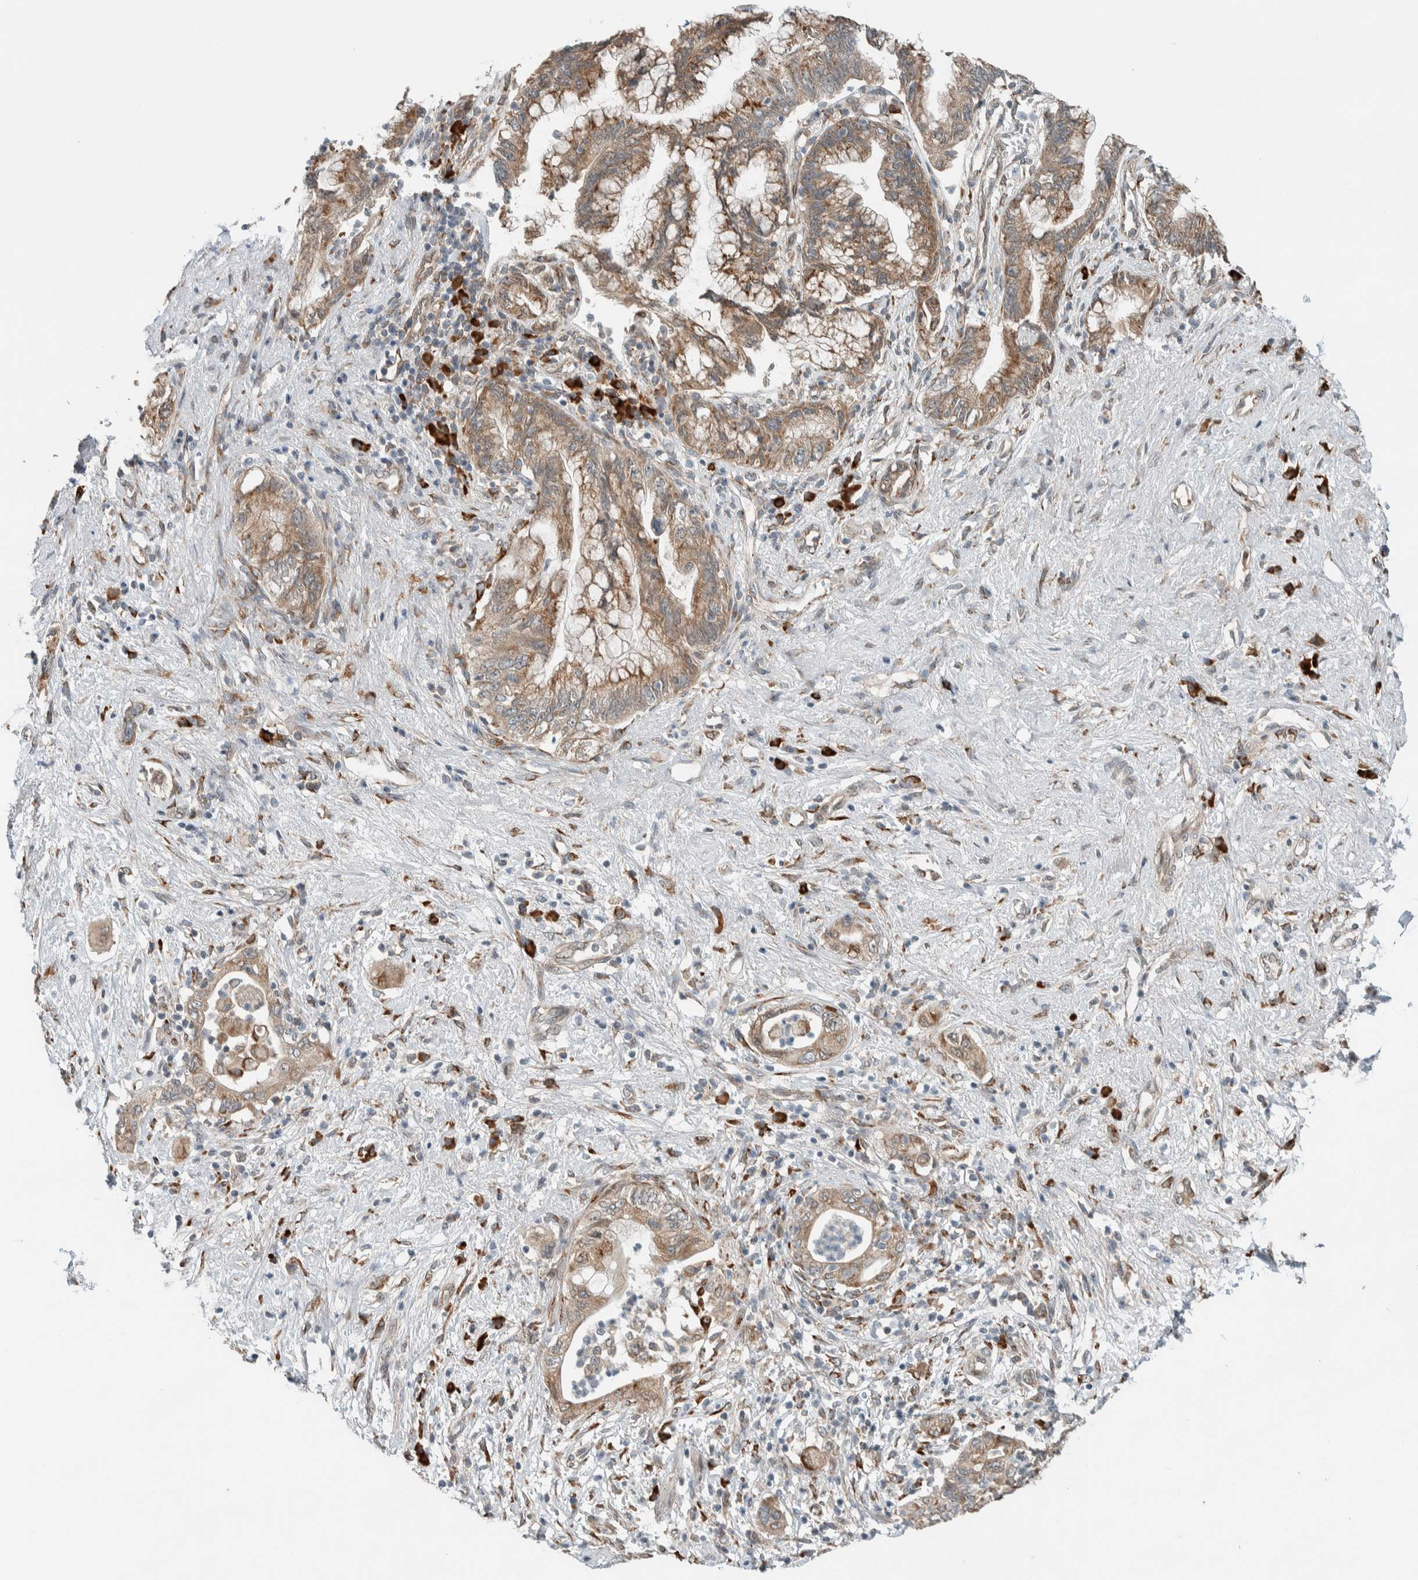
{"staining": {"intensity": "moderate", "quantity": ">75%", "location": "cytoplasmic/membranous"}, "tissue": "pancreatic cancer", "cell_type": "Tumor cells", "image_type": "cancer", "snomed": [{"axis": "morphology", "description": "Adenocarcinoma, NOS"}, {"axis": "topography", "description": "Pancreas"}], "caption": "This image shows pancreatic cancer stained with immunohistochemistry to label a protein in brown. The cytoplasmic/membranous of tumor cells show moderate positivity for the protein. Nuclei are counter-stained blue.", "gene": "CTBP2", "patient": {"sex": "female", "age": 73}}